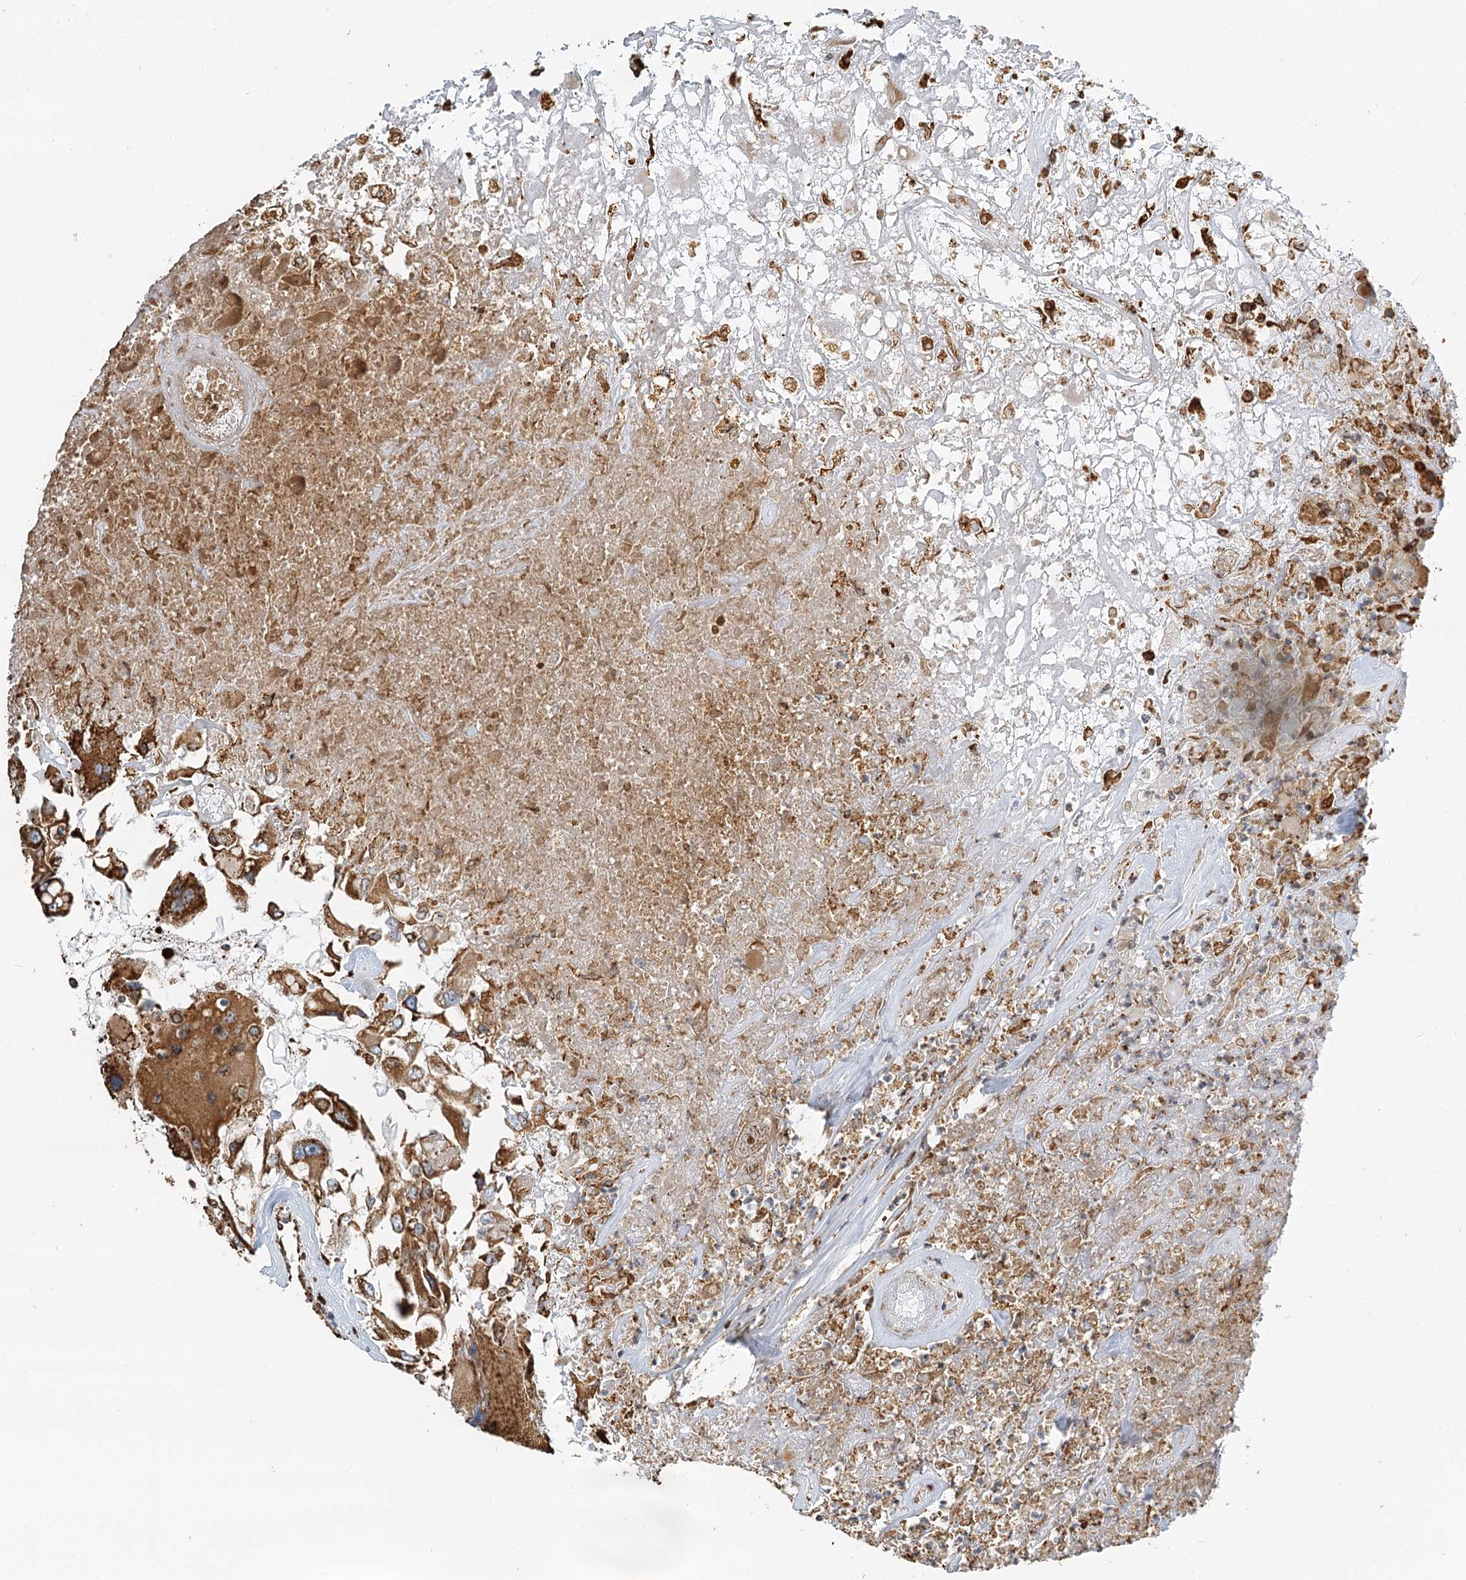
{"staining": {"intensity": "strong", "quantity": ">75%", "location": "cytoplasmic/membranous"}, "tissue": "renal cancer", "cell_type": "Tumor cells", "image_type": "cancer", "snomed": [{"axis": "morphology", "description": "Adenocarcinoma, NOS"}, {"axis": "topography", "description": "Kidney"}], "caption": "Strong cytoplasmic/membranous protein expression is identified in approximately >75% of tumor cells in renal cancer (adenocarcinoma).", "gene": "TAS1R1", "patient": {"sex": "female", "age": 52}}